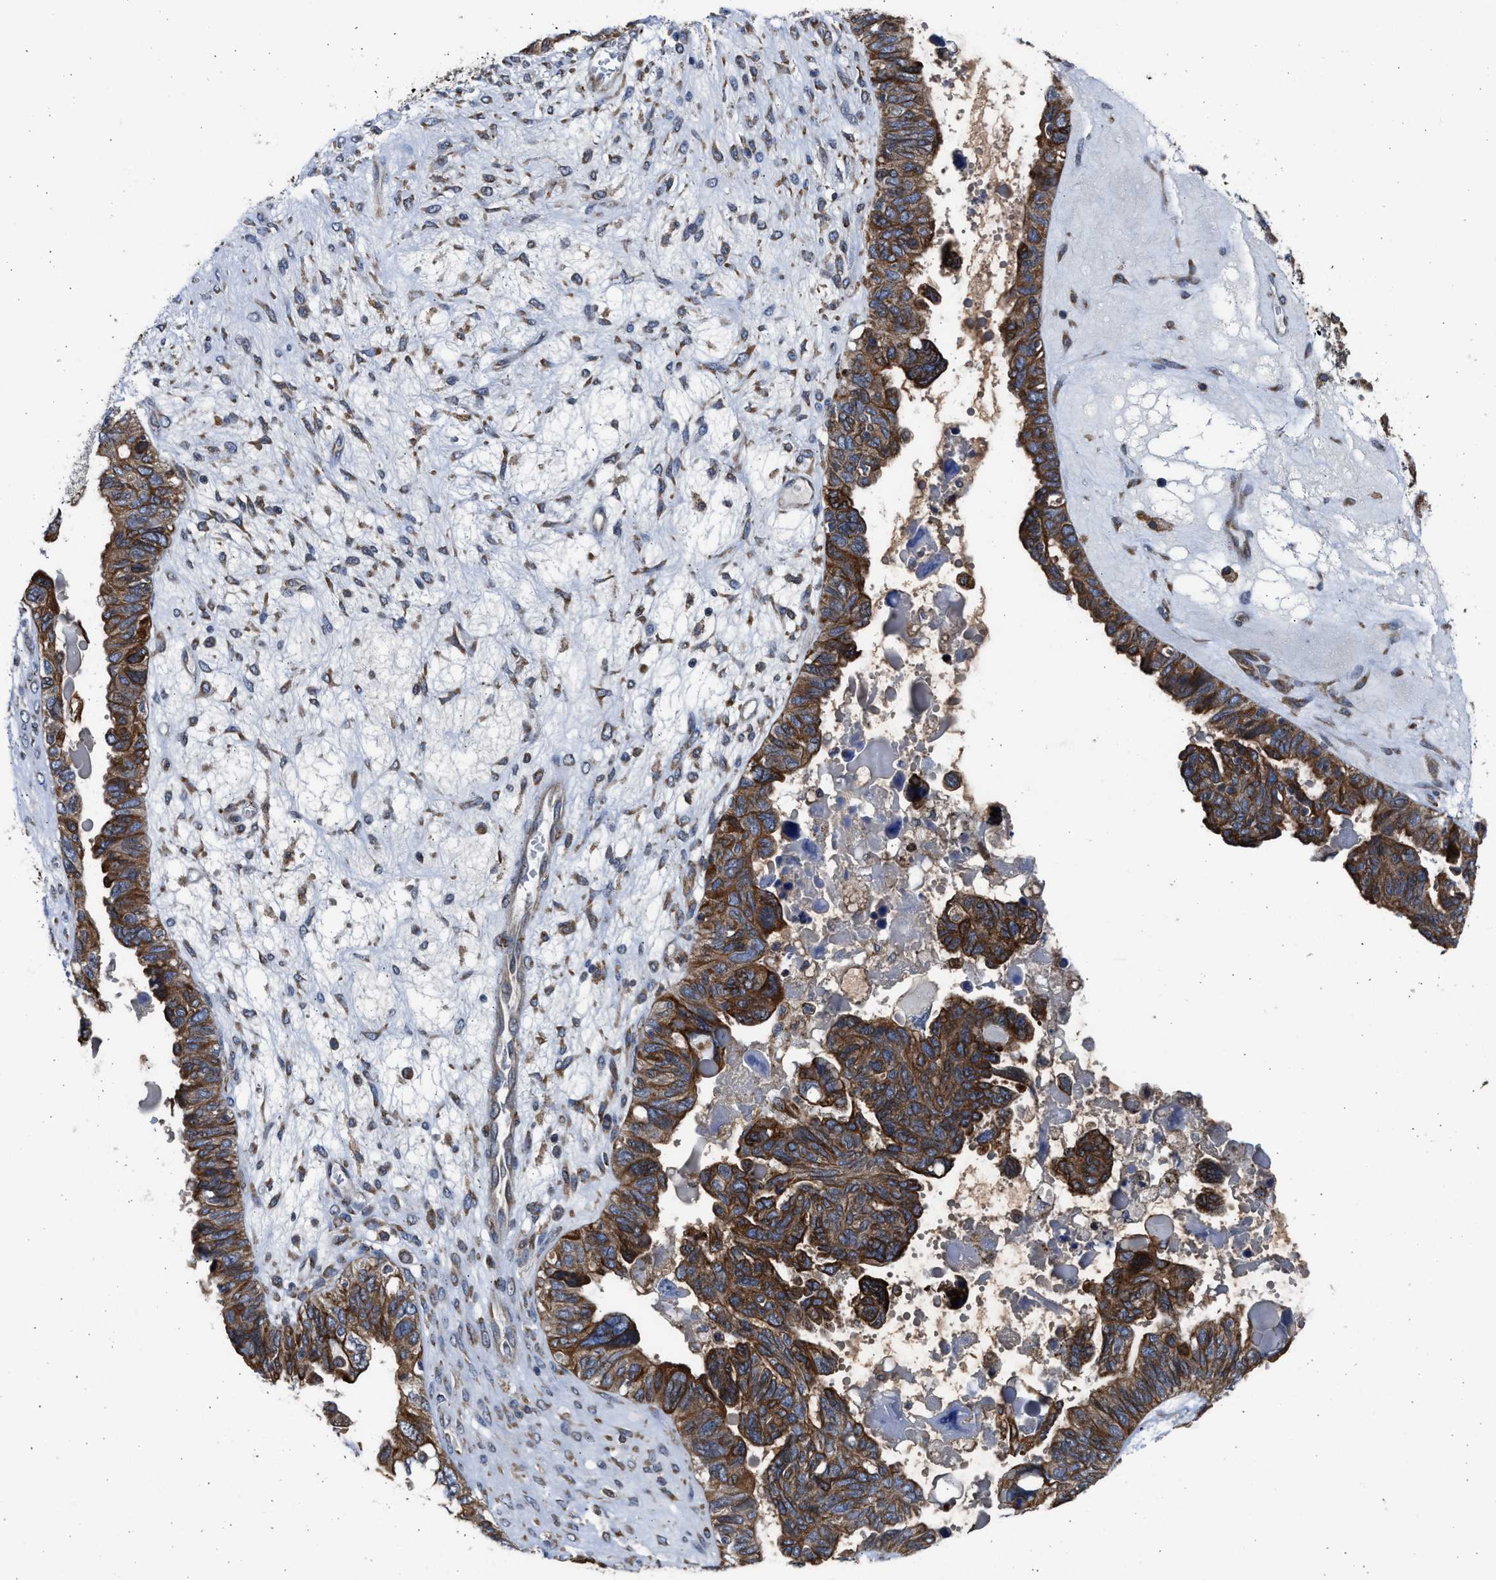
{"staining": {"intensity": "strong", "quantity": ">75%", "location": "cytoplasmic/membranous"}, "tissue": "ovarian cancer", "cell_type": "Tumor cells", "image_type": "cancer", "snomed": [{"axis": "morphology", "description": "Cystadenocarcinoma, serous, NOS"}, {"axis": "topography", "description": "Ovary"}], "caption": "Ovarian serous cystadenocarcinoma stained for a protein exhibits strong cytoplasmic/membranous positivity in tumor cells. (DAB = brown stain, brightfield microscopy at high magnification).", "gene": "PLD2", "patient": {"sex": "female", "age": 79}}